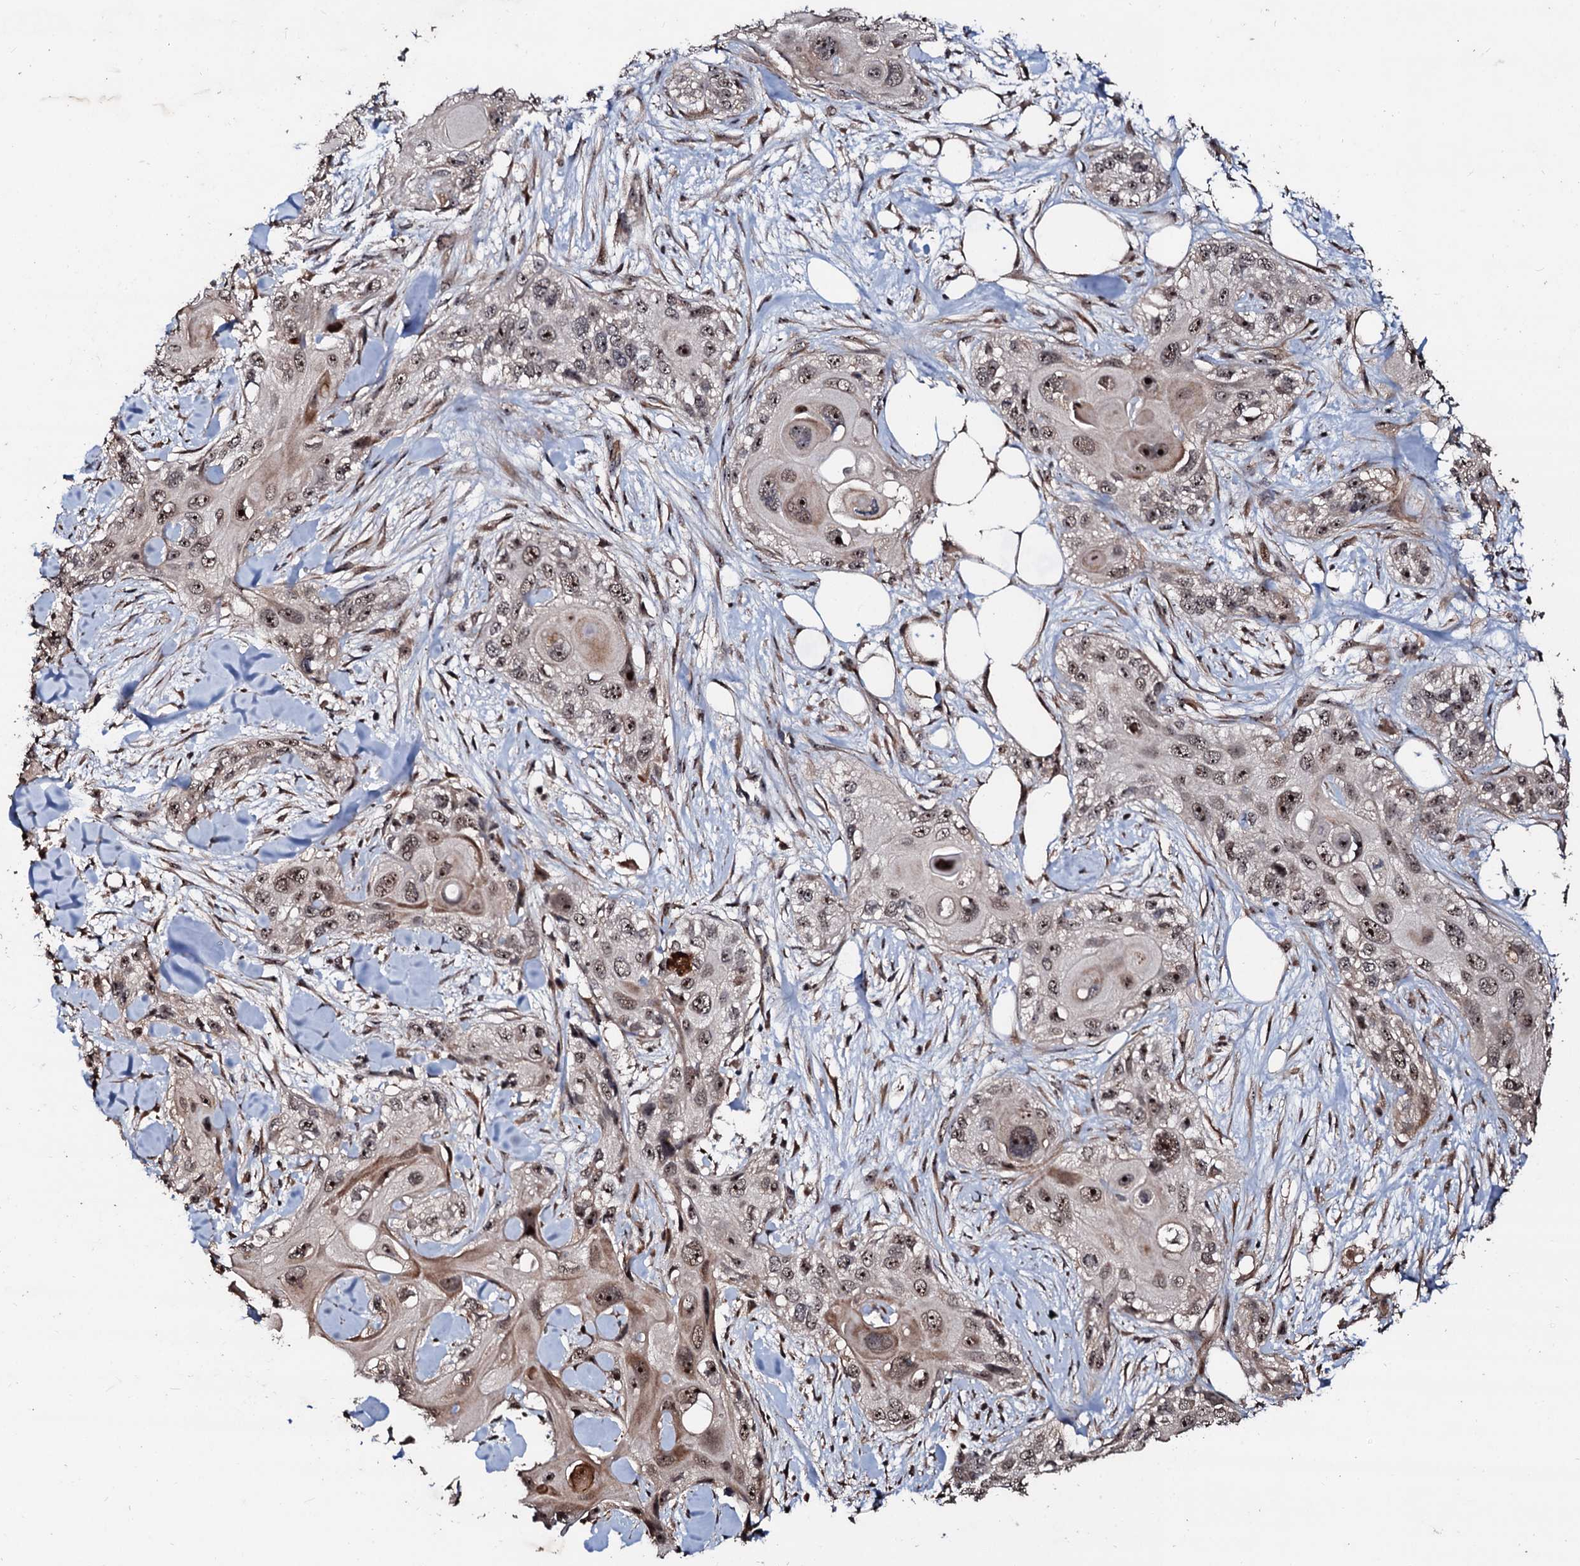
{"staining": {"intensity": "moderate", "quantity": ">75%", "location": "nuclear"}, "tissue": "skin cancer", "cell_type": "Tumor cells", "image_type": "cancer", "snomed": [{"axis": "morphology", "description": "Normal tissue, NOS"}, {"axis": "morphology", "description": "Squamous cell carcinoma, NOS"}, {"axis": "topography", "description": "Skin"}], "caption": "DAB (3,3'-diaminobenzidine) immunohistochemical staining of human skin squamous cell carcinoma shows moderate nuclear protein positivity in about >75% of tumor cells. The protein is stained brown, and the nuclei are stained in blue (DAB IHC with brightfield microscopy, high magnification).", "gene": "SUPT7L", "patient": {"sex": "male", "age": 72}}